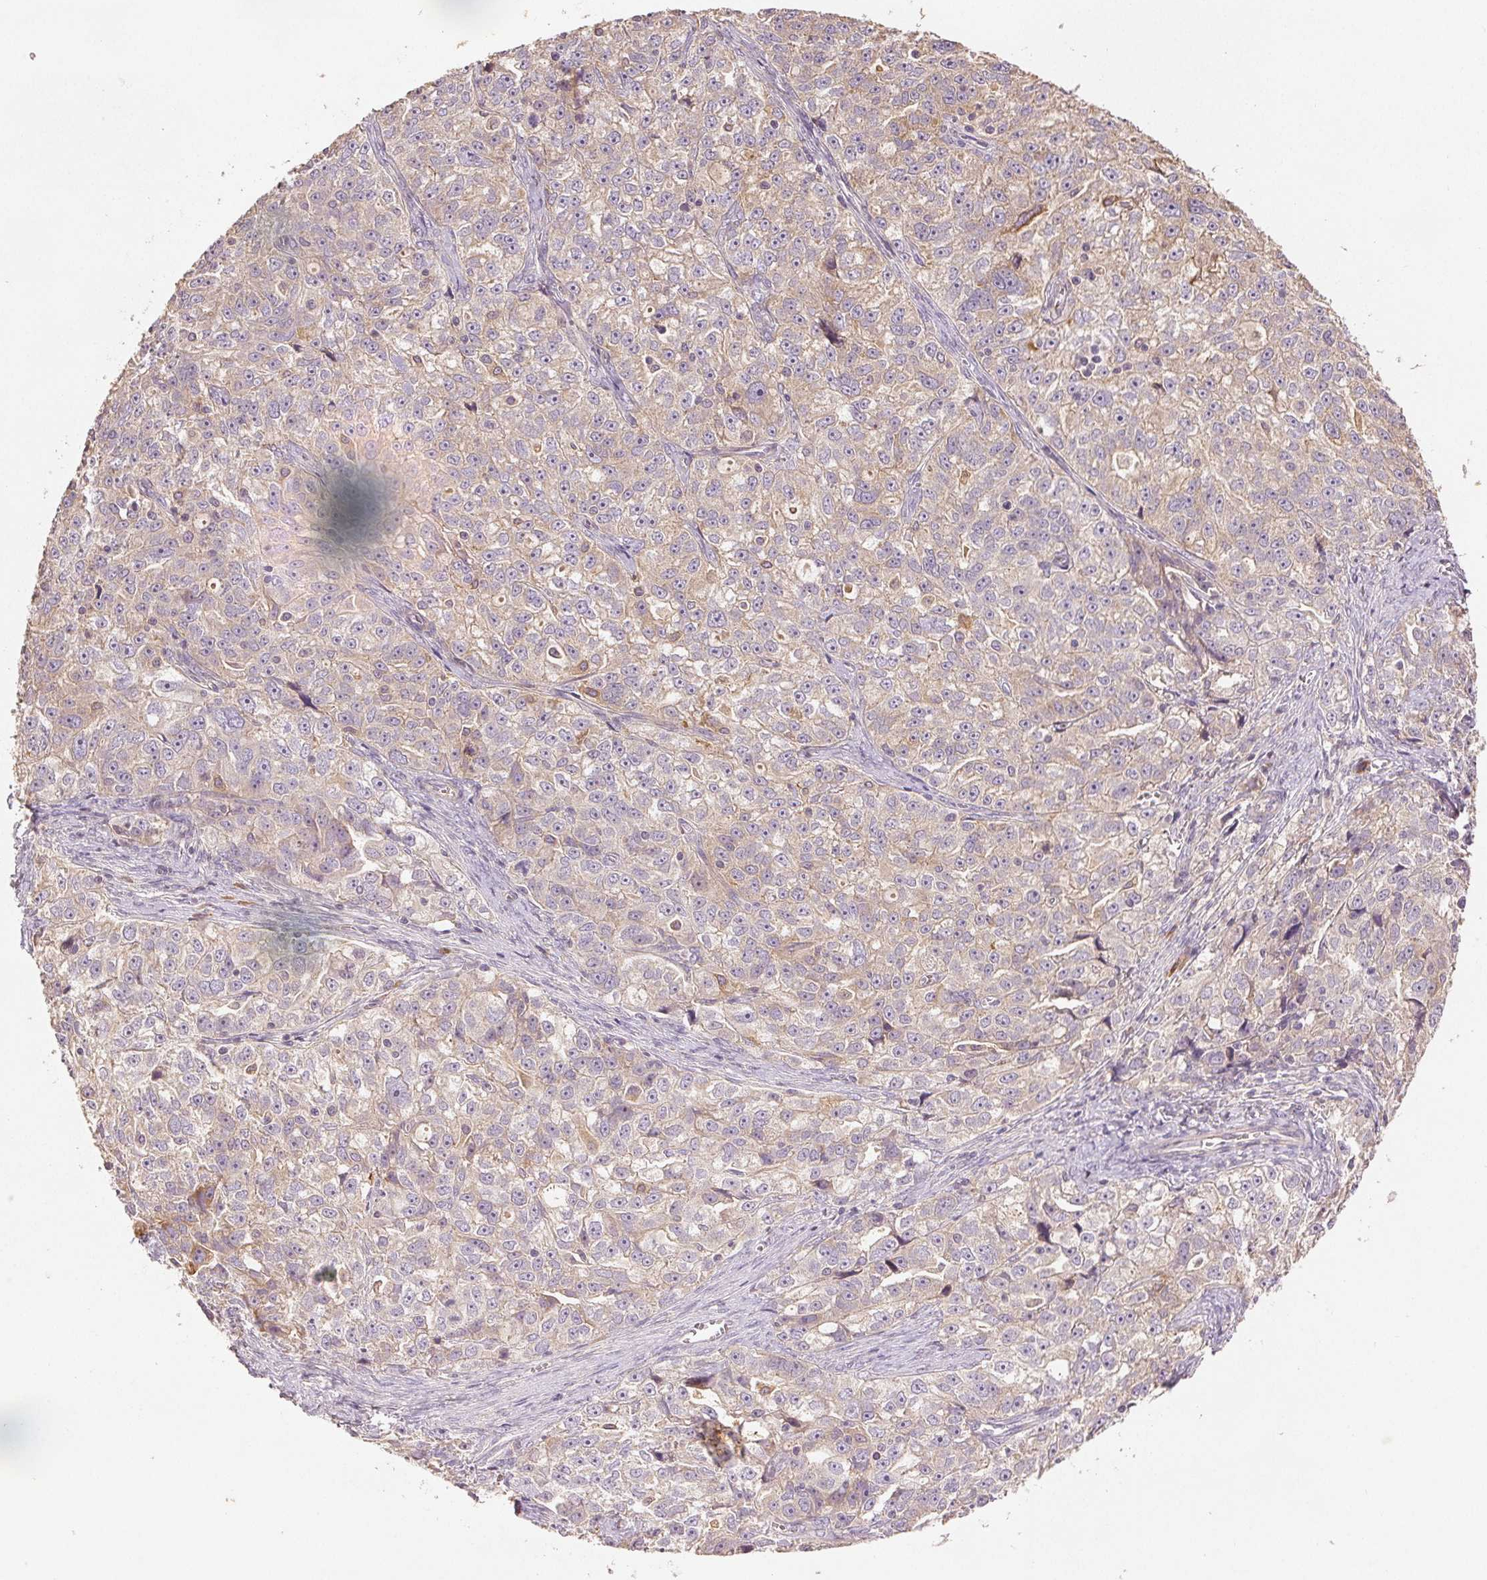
{"staining": {"intensity": "weak", "quantity": "25%-75%", "location": "cytoplasmic/membranous"}, "tissue": "ovarian cancer", "cell_type": "Tumor cells", "image_type": "cancer", "snomed": [{"axis": "morphology", "description": "Cystadenocarcinoma, serous, NOS"}, {"axis": "topography", "description": "Ovary"}], "caption": "Immunohistochemical staining of ovarian serous cystadenocarcinoma demonstrates low levels of weak cytoplasmic/membranous protein positivity in about 25%-75% of tumor cells. (DAB (3,3'-diaminobenzidine) = brown stain, brightfield microscopy at high magnification).", "gene": "YIF1B", "patient": {"sex": "female", "age": 51}}